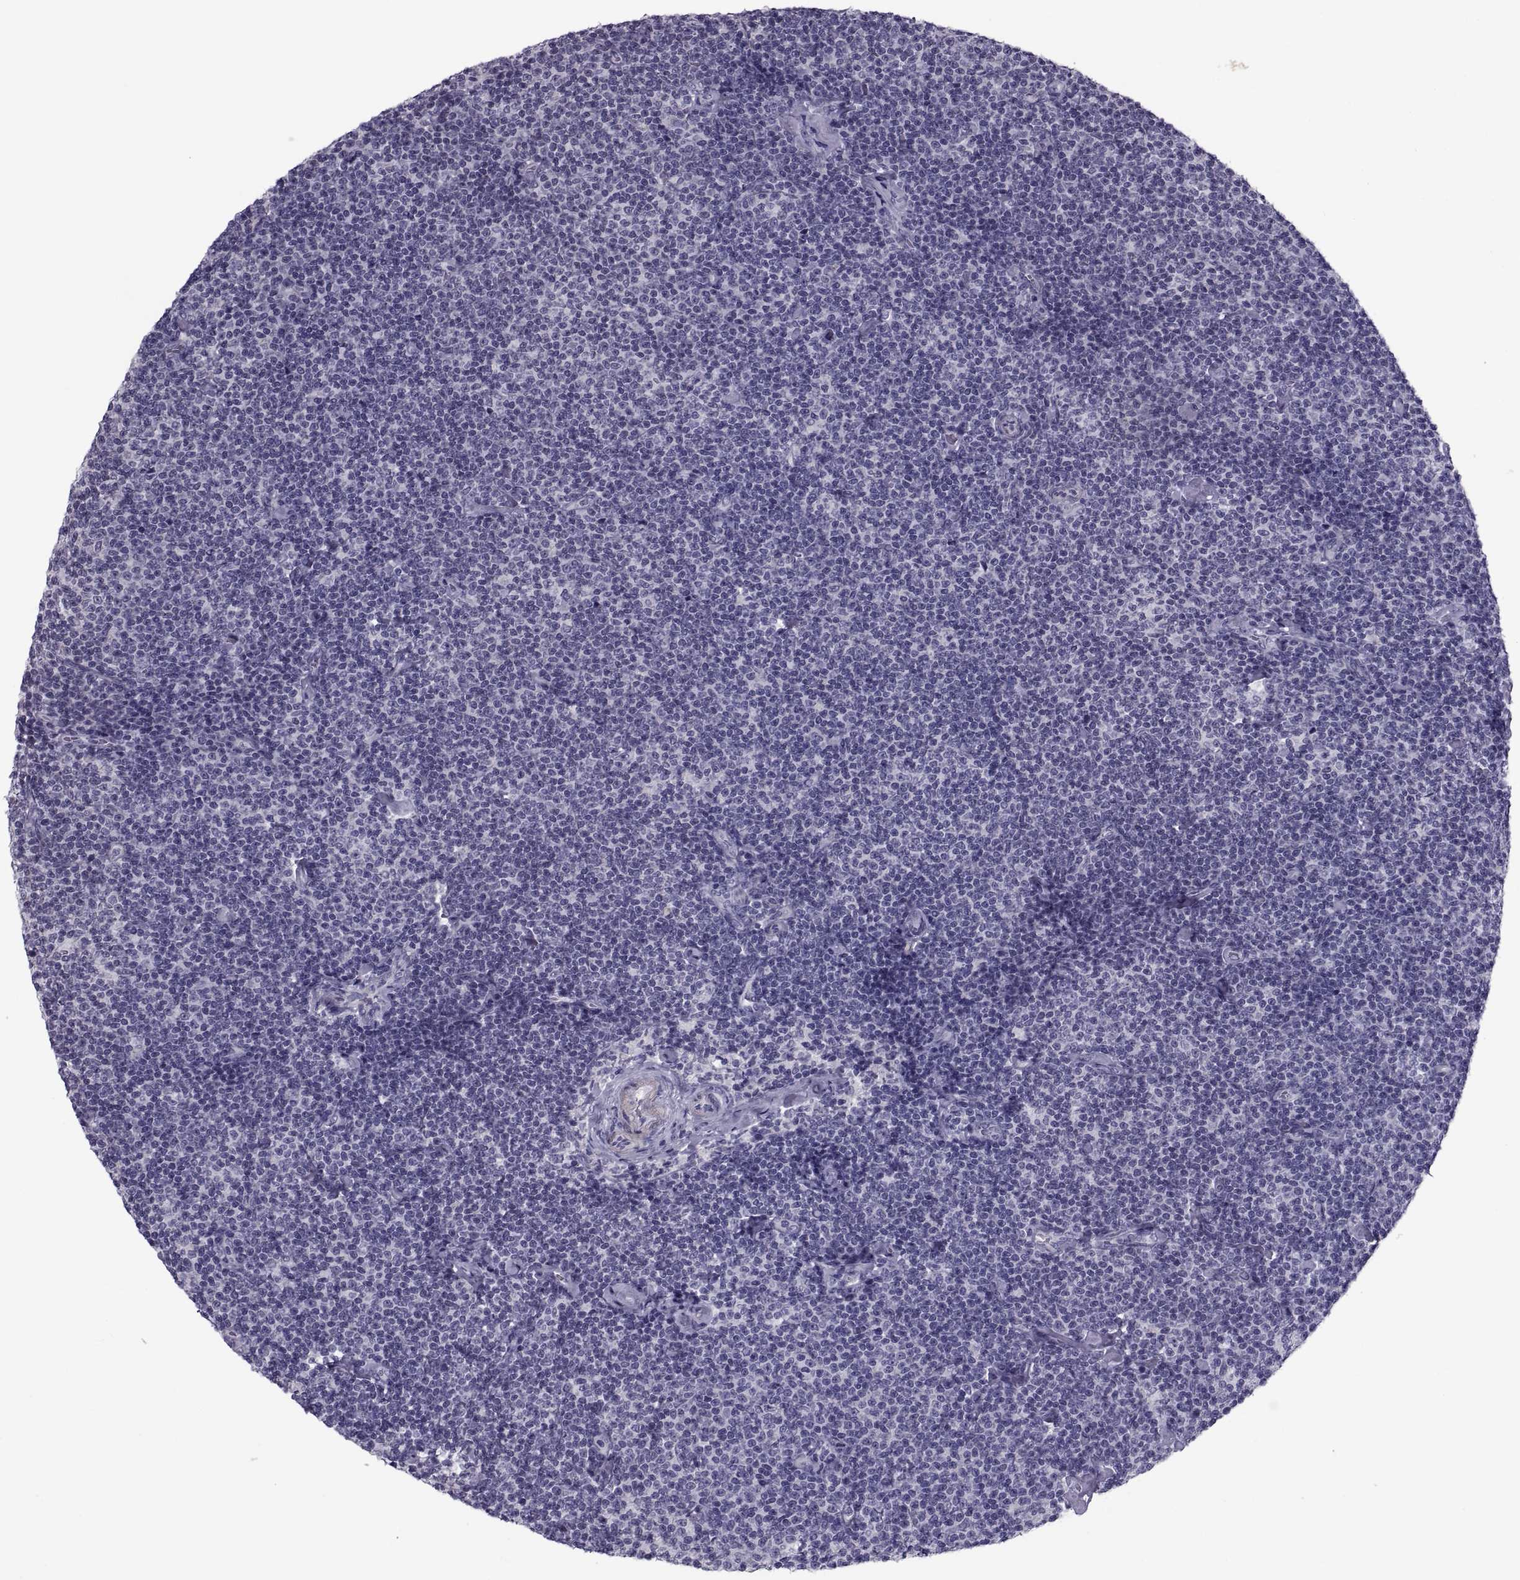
{"staining": {"intensity": "negative", "quantity": "none", "location": "none"}, "tissue": "lymphoma", "cell_type": "Tumor cells", "image_type": "cancer", "snomed": [{"axis": "morphology", "description": "Malignant lymphoma, non-Hodgkin's type, Low grade"}, {"axis": "topography", "description": "Lymph node"}], "caption": "Immunohistochemistry of human lymphoma demonstrates no expression in tumor cells. Brightfield microscopy of immunohistochemistry (IHC) stained with DAB (brown) and hematoxylin (blue), captured at high magnification.", "gene": "PDZRN4", "patient": {"sex": "male", "age": 81}}